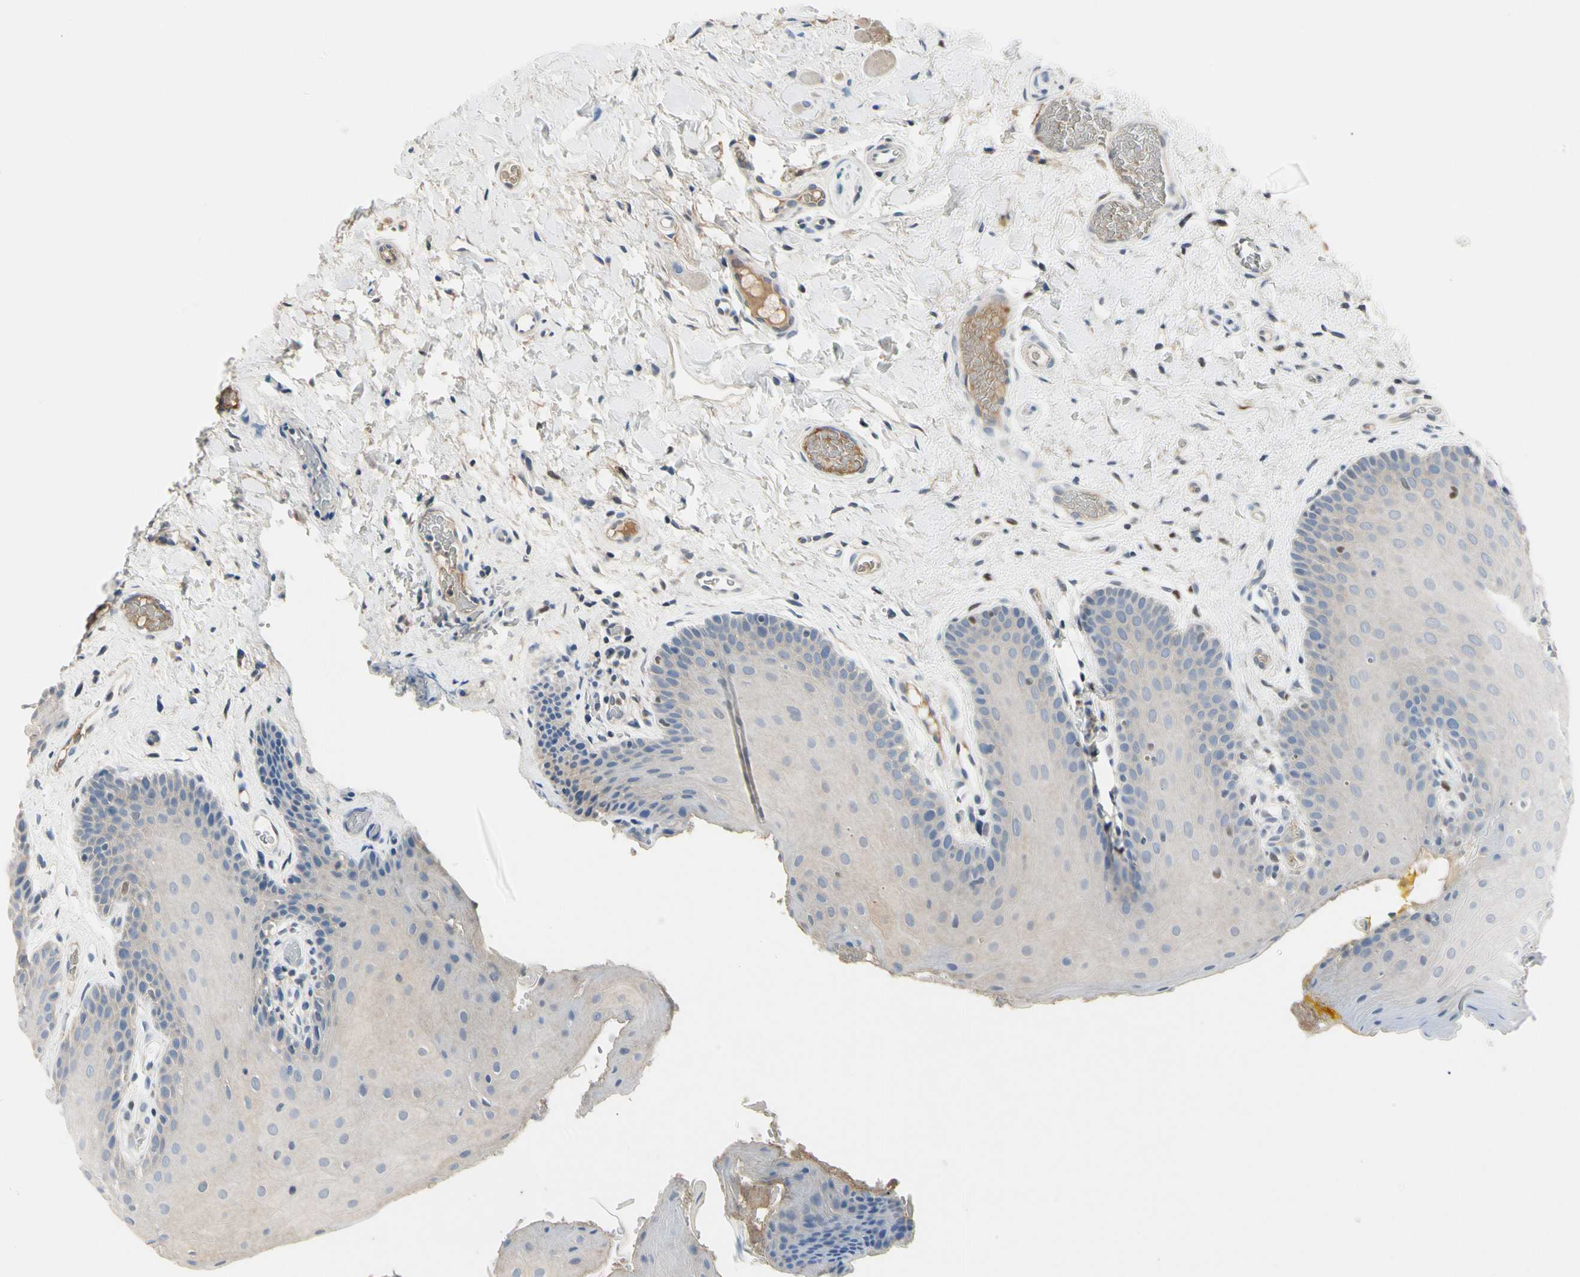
{"staining": {"intensity": "weak", "quantity": "<25%", "location": "cytoplasmic/membranous"}, "tissue": "oral mucosa", "cell_type": "Squamous epithelial cells", "image_type": "normal", "snomed": [{"axis": "morphology", "description": "Normal tissue, NOS"}, {"axis": "topography", "description": "Oral tissue"}], "caption": "Immunohistochemistry of normal human oral mucosa exhibits no staining in squamous epithelial cells. The staining was performed using DAB (3,3'-diaminobenzidine) to visualize the protein expression in brown, while the nuclei were stained in blue with hematoxylin (Magnification: 20x).", "gene": "ECRG4", "patient": {"sex": "male", "age": 54}}